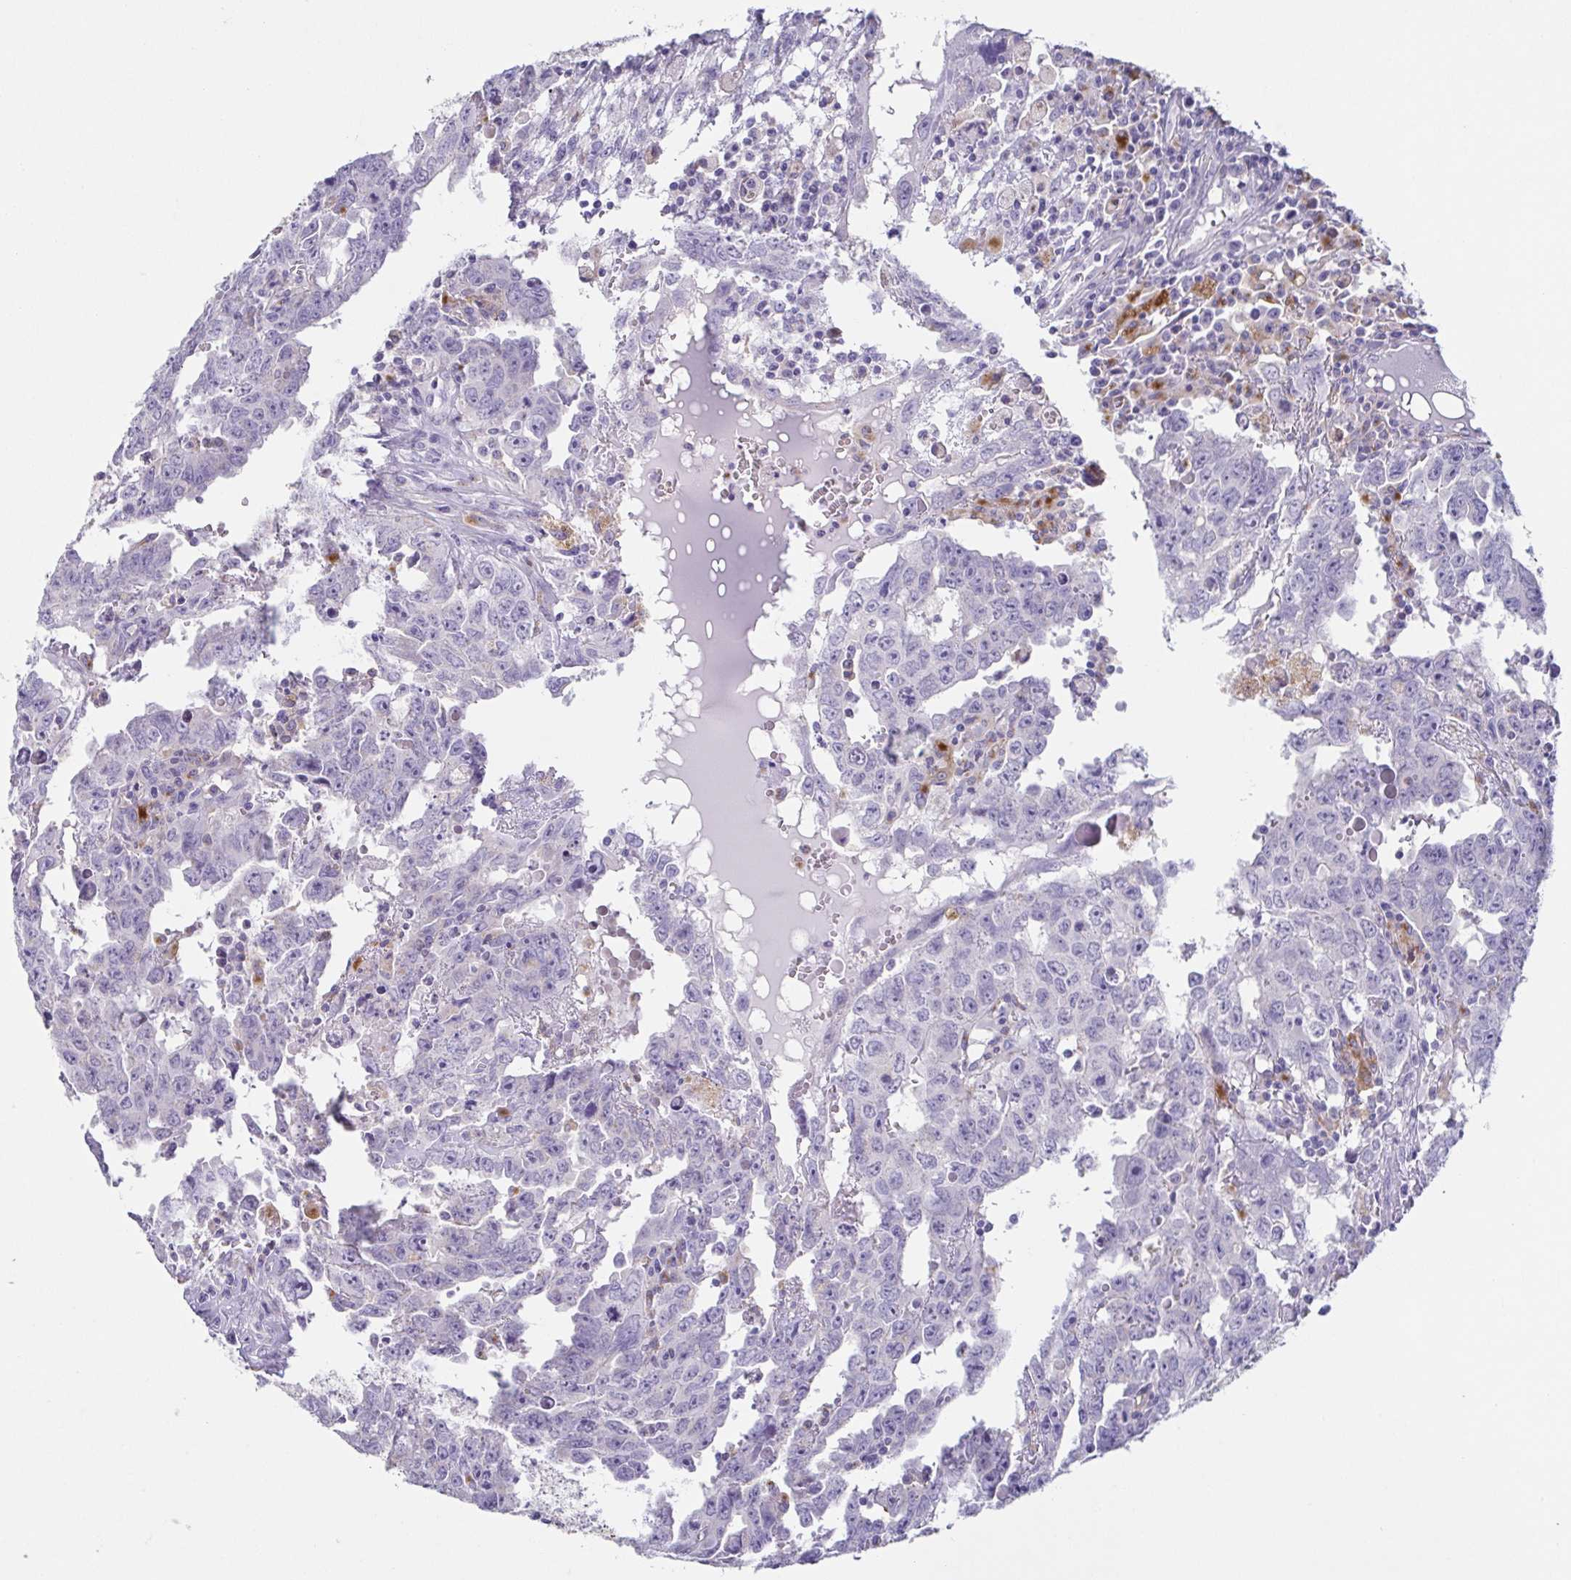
{"staining": {"intensity": "negative", "quantity": "none", "location": "none"}, "tissue": "testis cancer", "cell_type": "Tumor cells", "image_type": "cancer", "snomed": [{"axis": "morphology", "description": "Carcinoma, Embryonal, NOS"}, {"axis": "topography", "description": "Testis"}], "caption": "Tumor cells show no significant staining in embryonal carcinoma (testis).", "gene": "ATP6V1G2", "patient": {"sex": "male", "age": 22}}